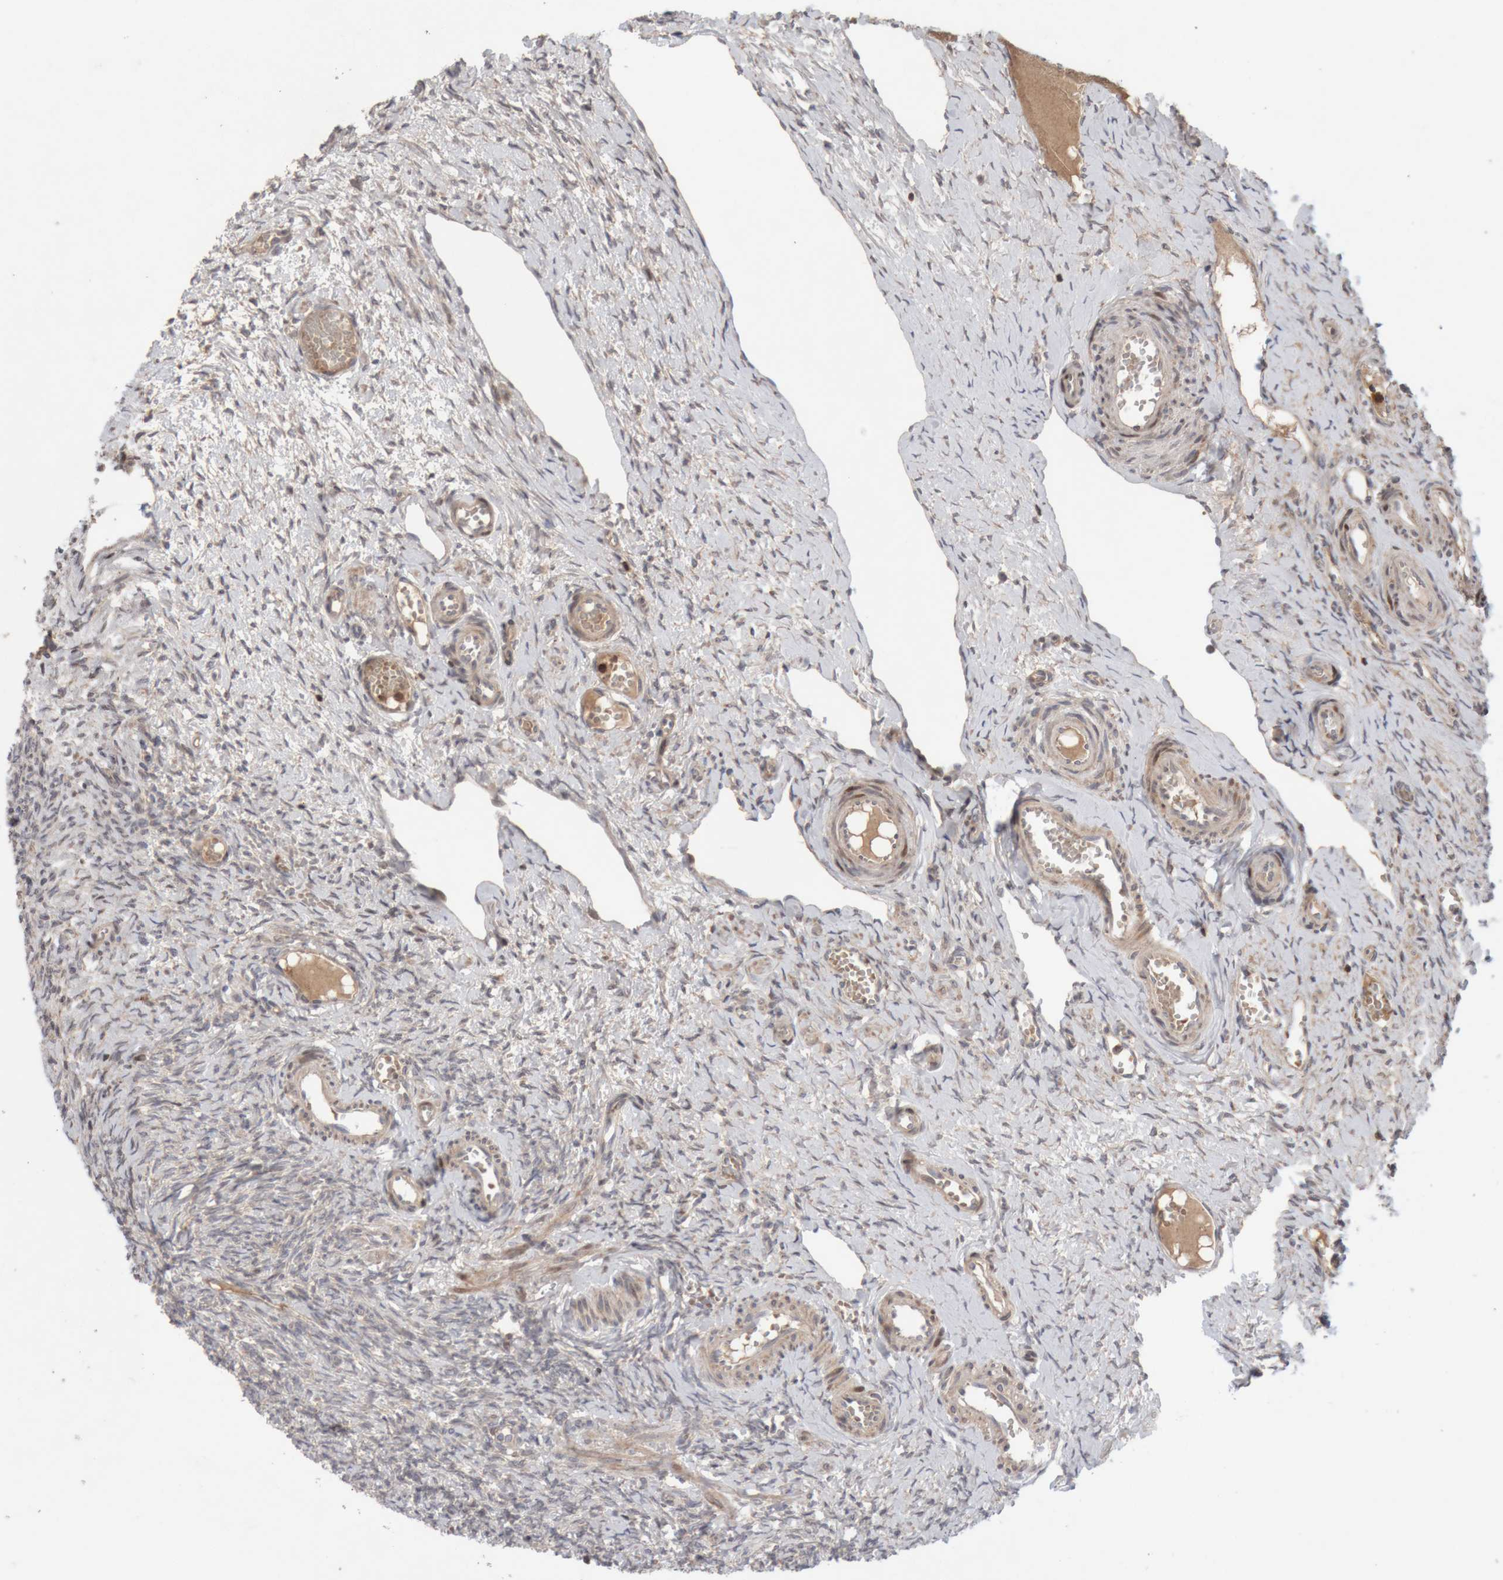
{"staining": {"intensity": "negative", "quantity": "none", "location": "none"}, "tissue": "ovary", "cell_type": "Ovarian stroma cells", "image_type": "normal", "snomed": [{"axis": "morphology", "description": "Adenocarcinoma, NOS"}, {"axis": "topography", "description": "Endometrium"}], "caption": "This is a photomicrograph of immunohistochemistry (IHC) staining of unremarkable ovary, which shows no staining in ovarian stroma cells. (DAB (3,3'-diaminobenzidine) immunohistochemistry (IHC) with hematoxylin counter stain).", "gene": "KIF21B", "patient": {"sex": "female", "age": 32}}